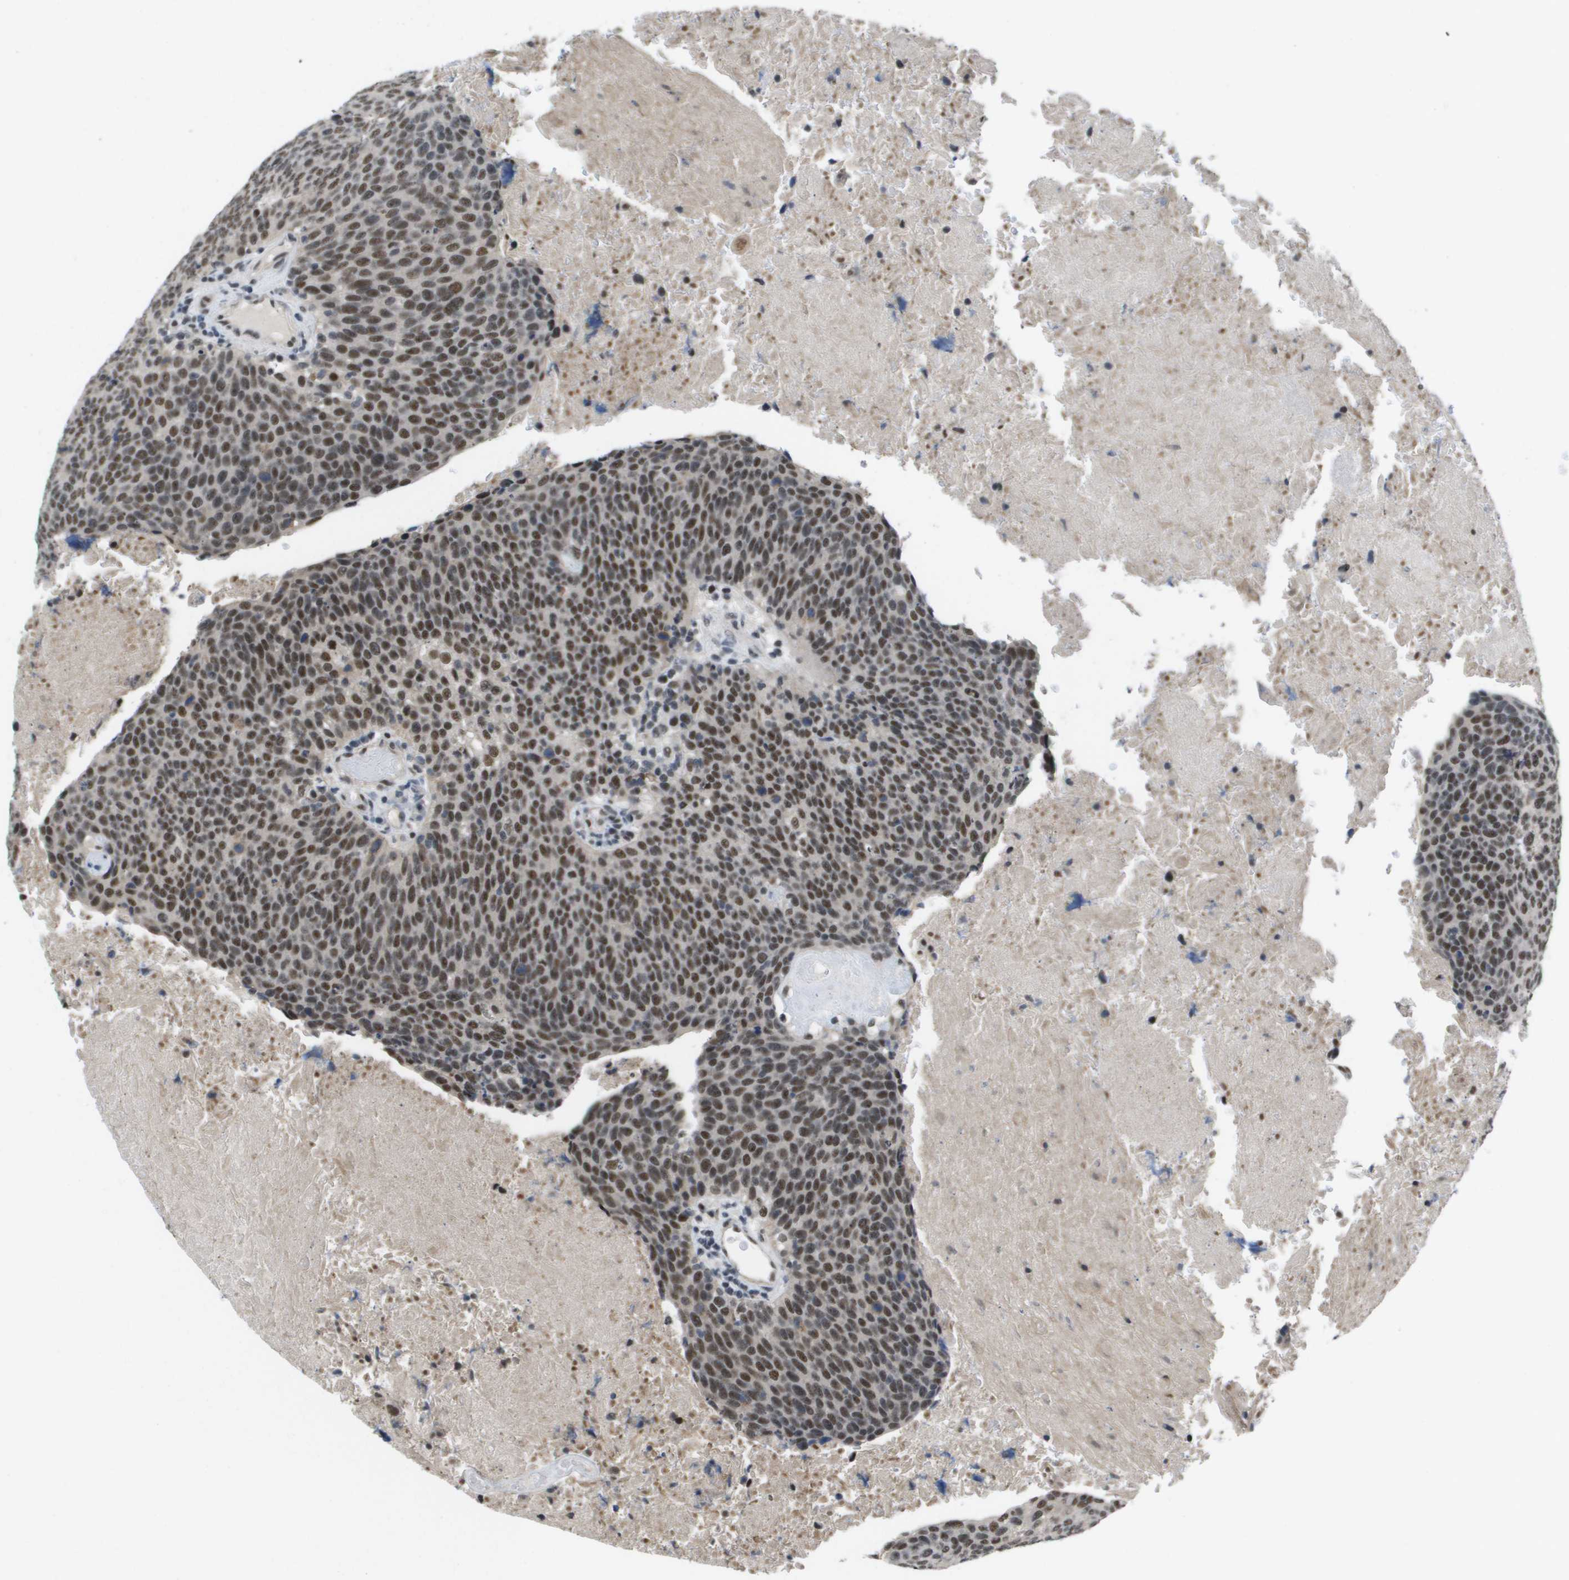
{"staining": {"intensity": "moderate", "quantity": ">75%", "location": "nuclear"}, "tissue": "head and neck cancer", "cell_type": "Tumor cells", "image_type": "cancer", "snomed": [{"axis": "morphology", "description": "Squamous cell carcinoma, NOS"}, {"axis": "morphology", "description": "Squamous cell carcinoma, metastatic, NOS"}, {"axis": "topography", "description": "Lymph node"}, {"axis": "topography", "description": "Head-Neck"}], "caption": "Tumor cells display moderate nuclear staining in about >75% of cells in squamous cell carcinoma (head and neck).", "gene": "ISY1", "patient": {"sex": "male", "age": 62}}